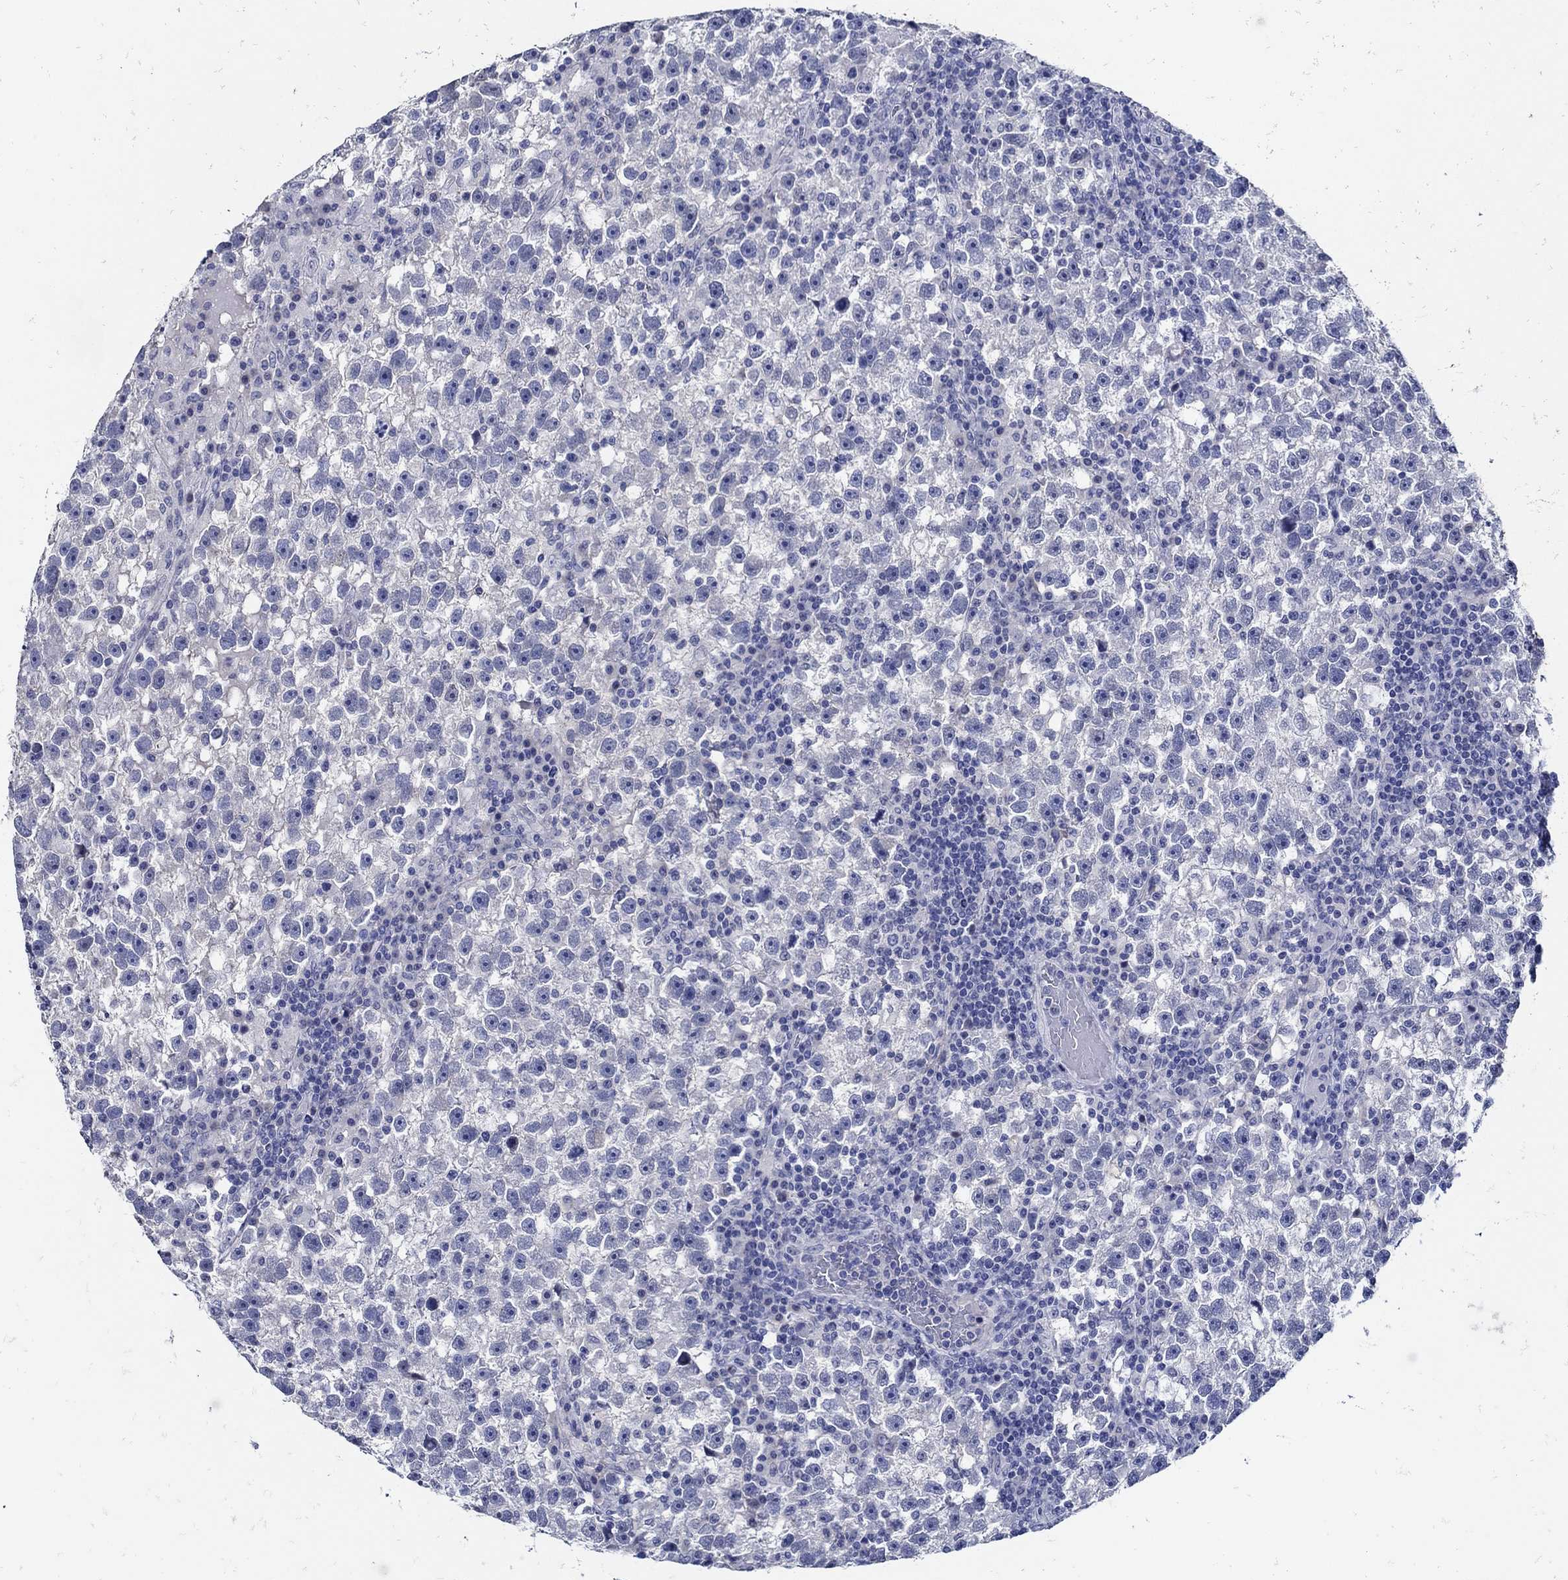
{"staining": {"intensity": "negative", "quantity": "none", "location": "none"}, "tissue": "testis cancer", "cell_type": "Tumor cells", "image_type": "cancer", "snomed": [{"axis": "morphology", "description": "Seminoma, NOS"}, {"axis": "topography", "description": "Testis"}], "caption": "High power microscopy micrograph of an IHC histopathology image of testis cancer (seminoma), revealing no significant positivity in tumor cells.", "gene": "NOS1", "patient": {"sex": "male", "age": 47}}